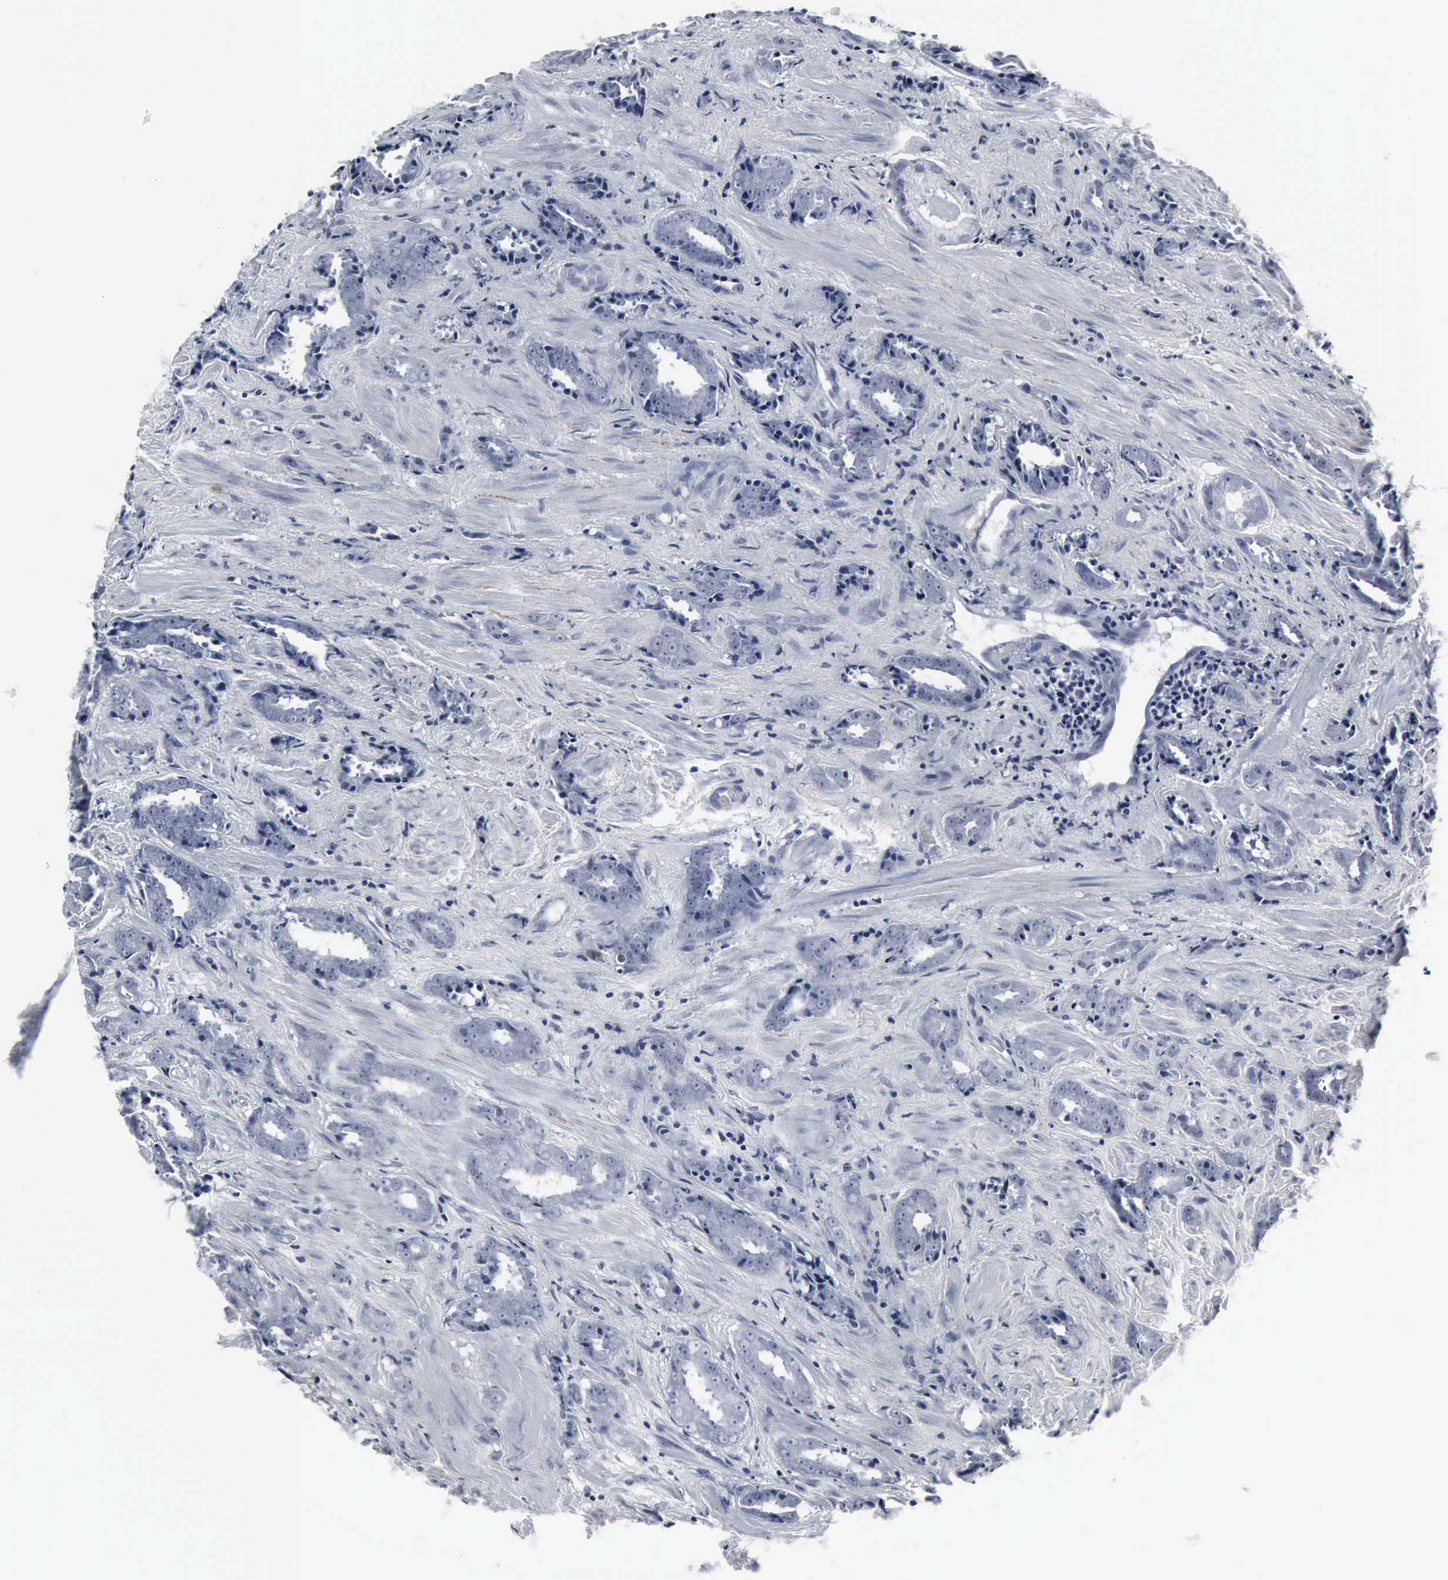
{"staining": {"intensity": "negative", "quantity": "none", "location": "none"}, "tissue": "prostate cancer", "cell_type": "Tumor cells", "image_type": "cancer", "snomed": [{"axis": "morphology", "description": "Adenocarcinoma, Medium grade"}, {"axis": "topography", "description": "Prostate"}], "caption": "Protein analysis of prostate cancer (medium-grade adenocarcinoma) exhibits no significant expression in tumor cells. (DAB immunohistochemistry with hematoxylin counter stain).", "gene": "SNAP25", "patient": {"sex": "male", "age": 53}}